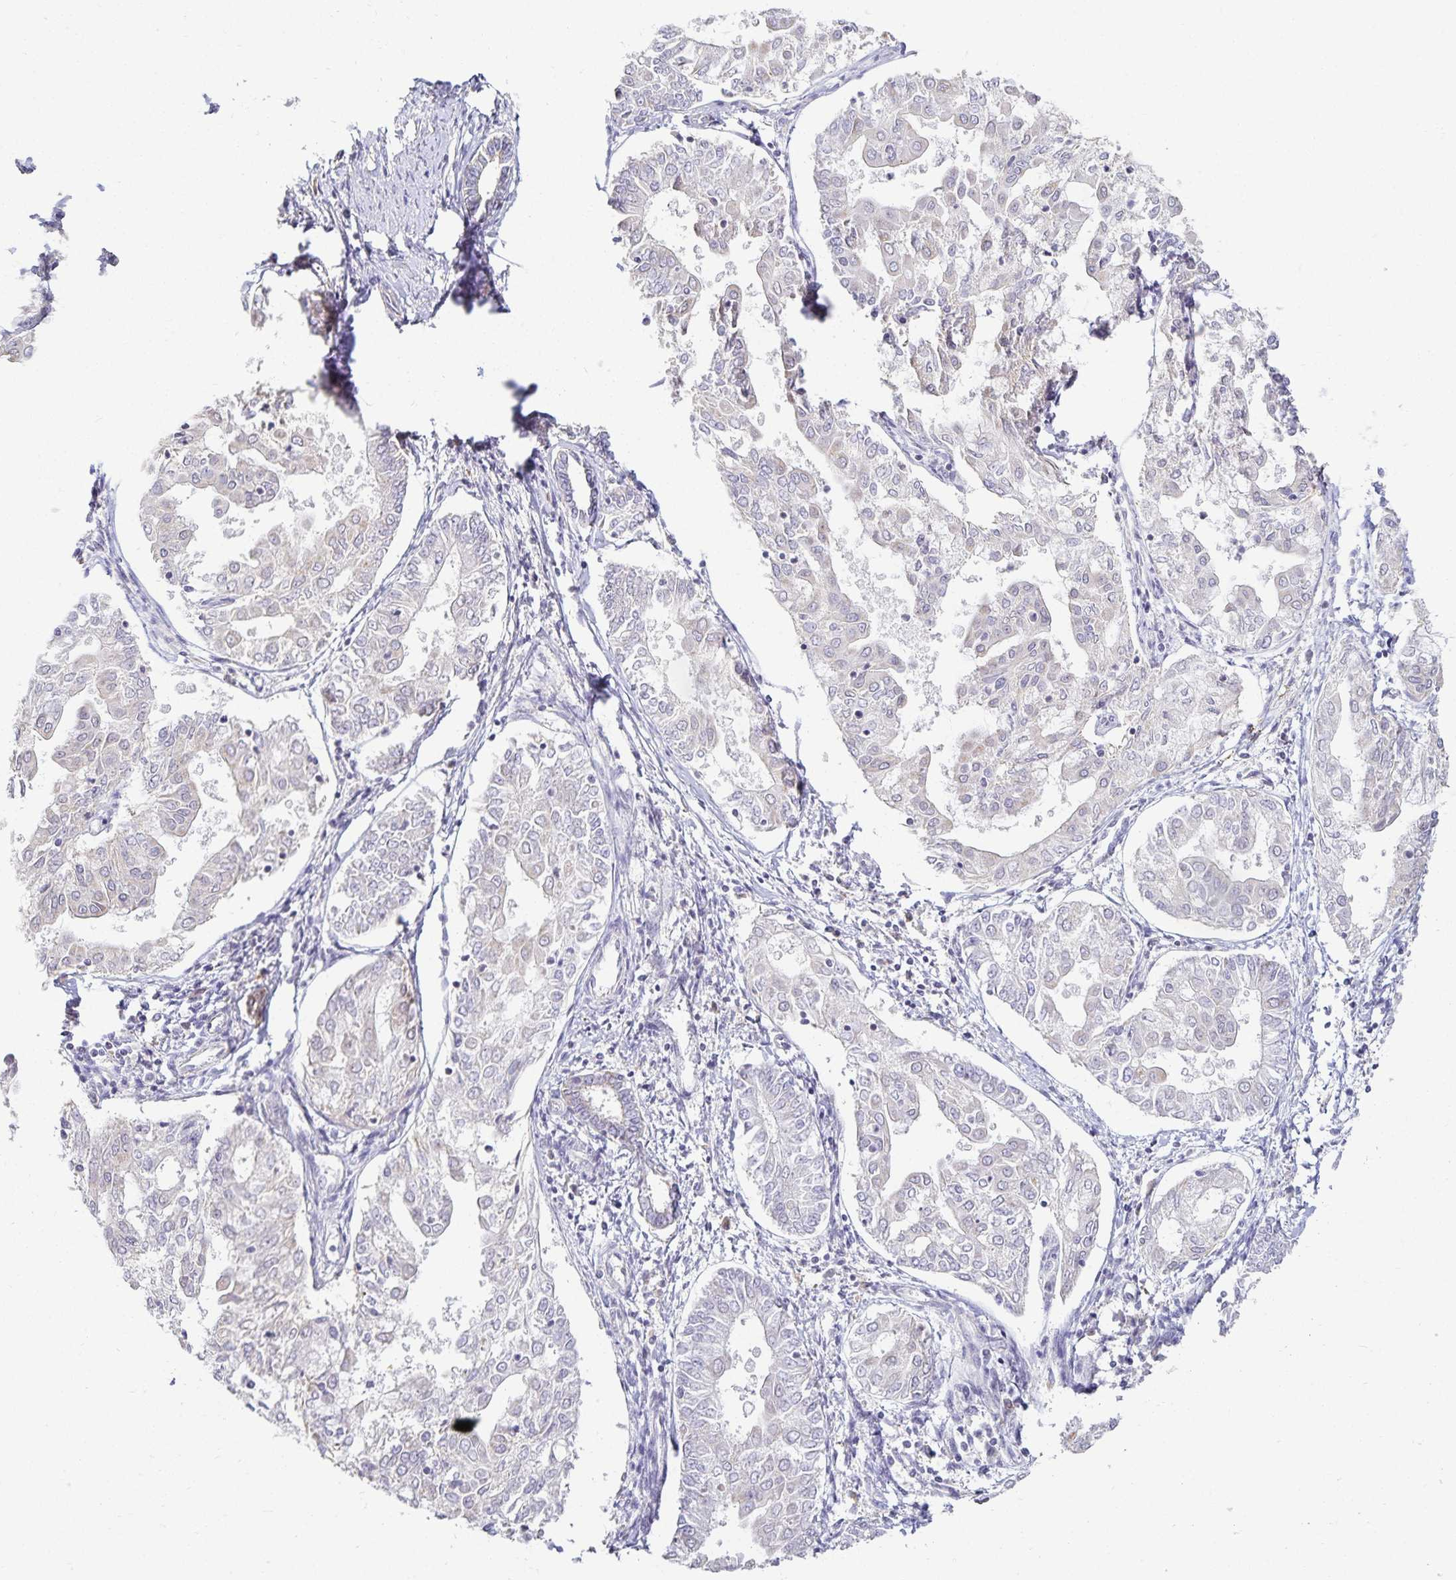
{"staining": {"intensity": "negative", "quantity": "none", "location": "none"}, "tissue": "endometrial cancer", "cell_type": "Tumor cells", "image_type": "cancer", "snomed": [{"axis": "morphology", "description": "Adenocarcinoma, NOS"}, {"axis": "topography", "description": "Endometrium"}], "caption": "An immunohistochemistry (IHC) photomicrograph of endometrial adenocarcinoma is shown. There is no staining in tumor cells of endometrial adenocarcinoma. (Stains: DAB (3,3'-diaminobenzidine) immunohistochemistry (IHC) with hematoxylin counter stain, Microscopy: brightfield microscopy at high magnification).", "gene": "GP2", "patient": {"sex": "female", "age": 68}}